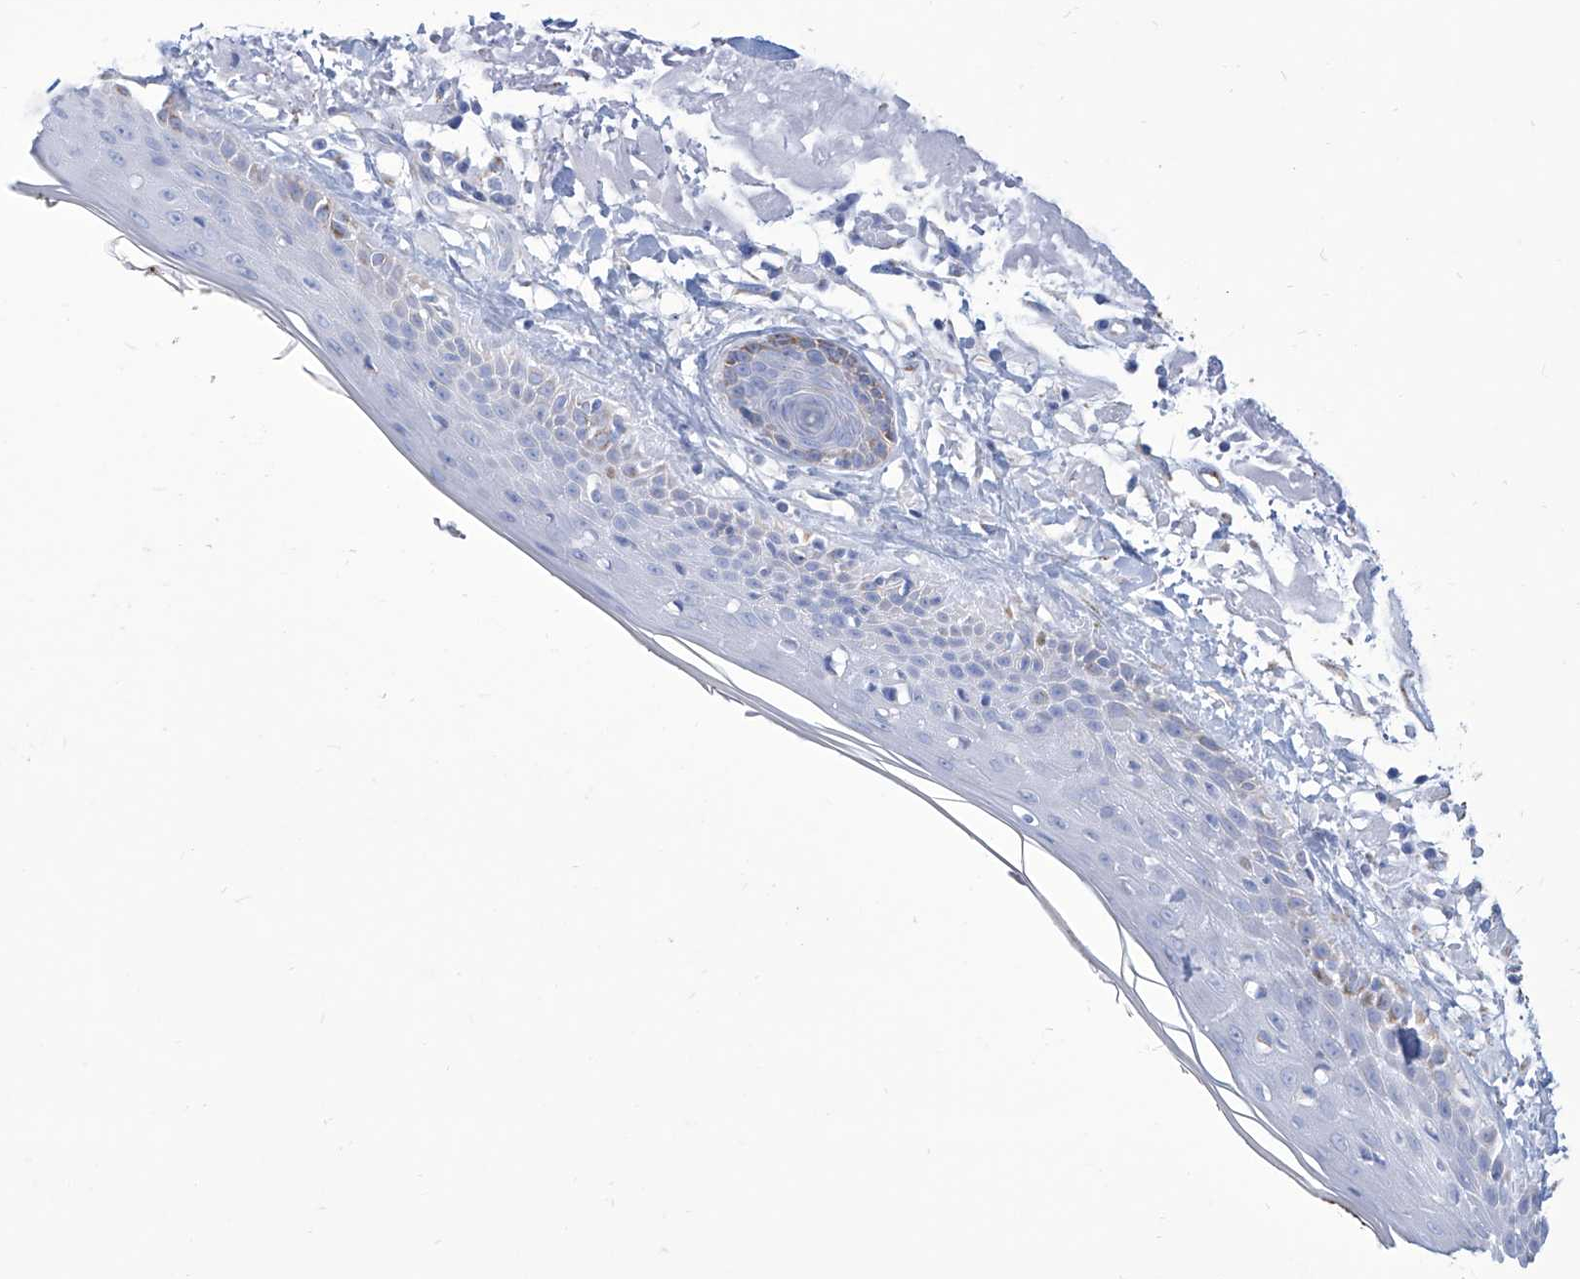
{"staining": {"intensity": "negative", "quantity": "none", "location": "none"}, "tissue": "skin", "cell_type": "Fibroblasts", "image_type": "normal", "snomed": [{"axis": "morphology", "description": "Normal tissue, NOS"}, {"axis": "topography", "description": "Skin"}, {"axis": "topography", "description": "Skeletal muscle"}], "caption": "DAB (3,3'-diaminobenzidine) immunohistochemical staining of normal human skin exhibits no significant expression in fibroblasts.", "gene": "ALDH6A1", "patient": {"sex": "male", "age": 83}}